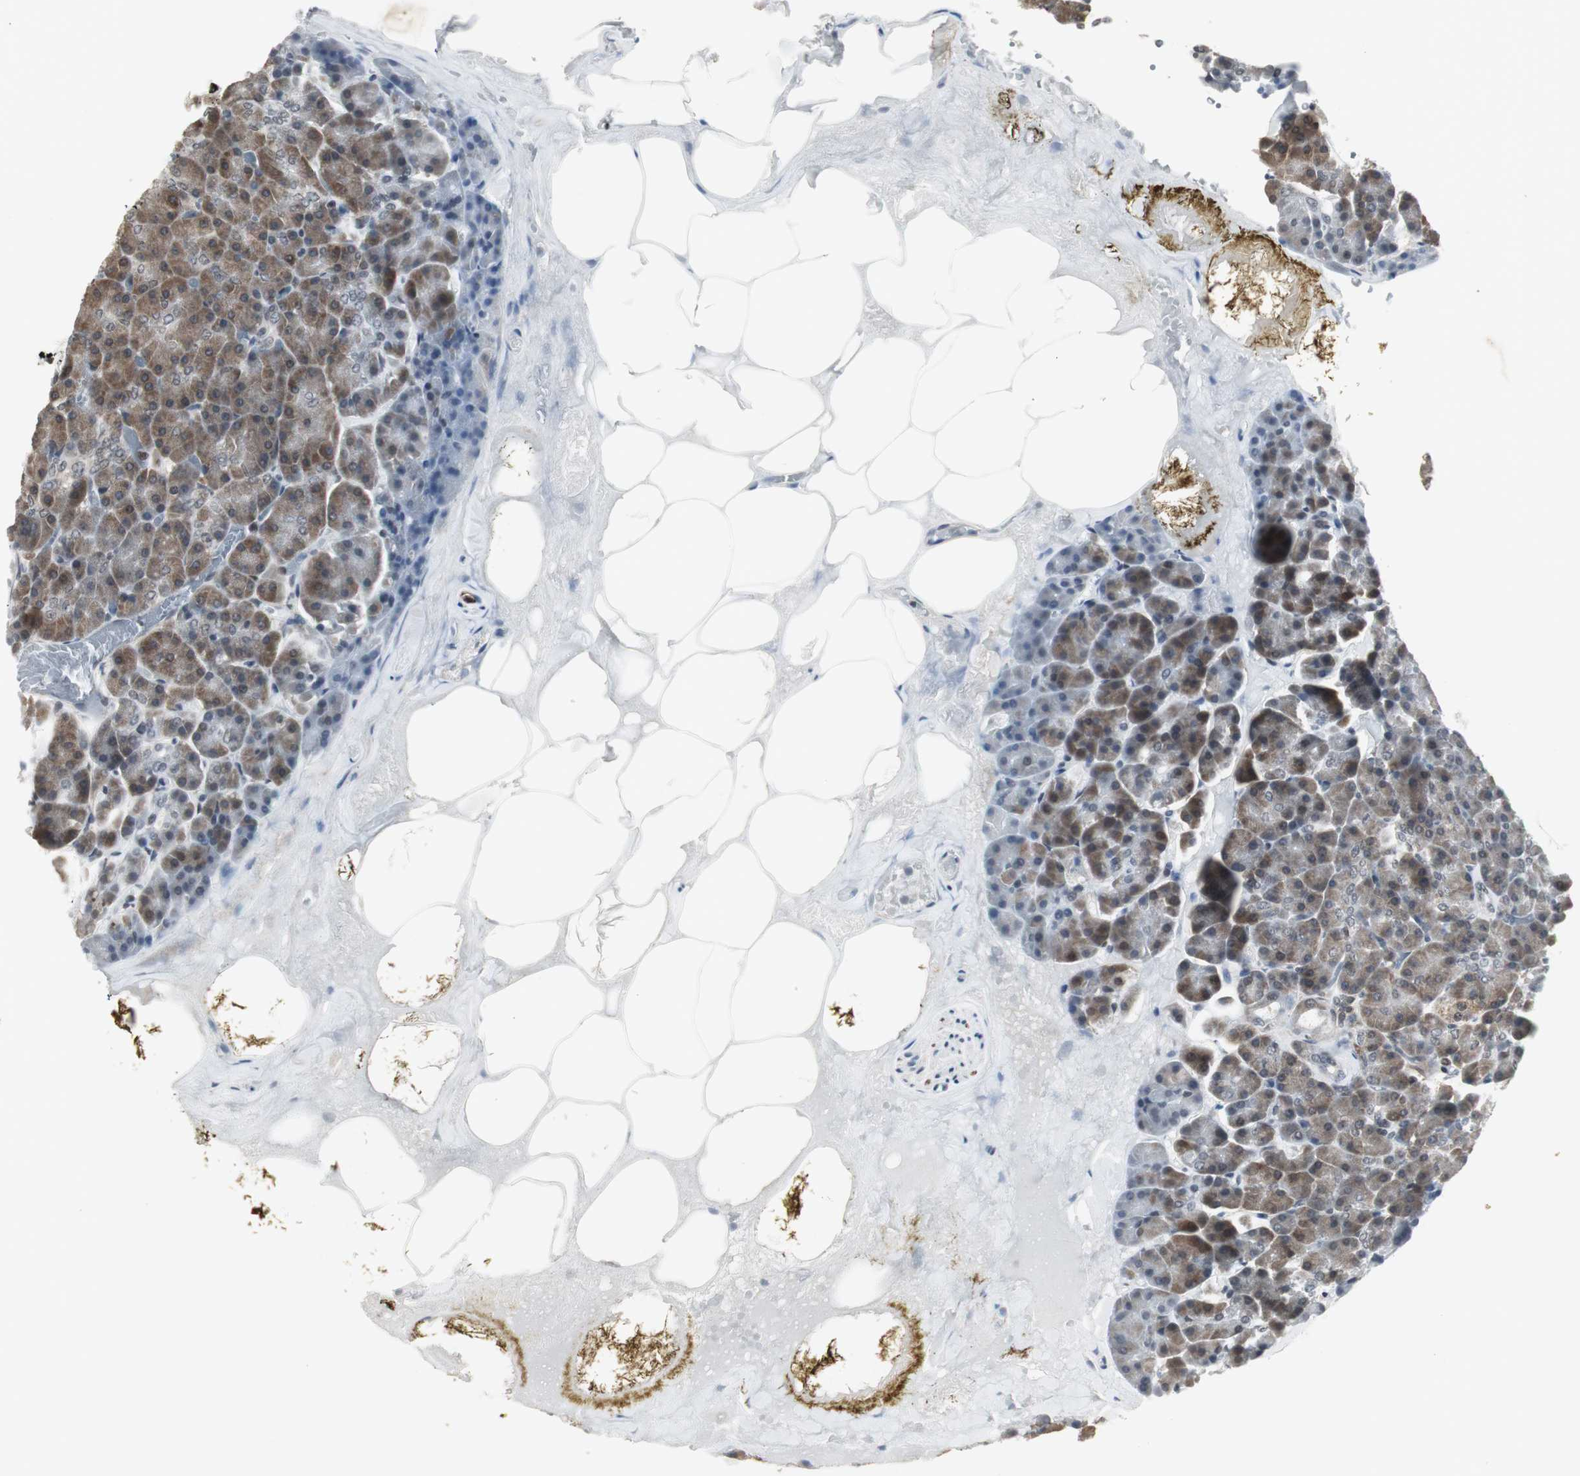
{"staining": {"intensity": "moderate", "quantity": ">75%", "location": "cytoplasmic/membranous"}, "tissue": "pancreas", "cell_type": "Exocrine glandular cells", "image_type": "normal", "snomed": [{"axis": "morphology", "description": "Normal tissue, NOS"}, {"axis": "topography", "description": "Pancreas"}], "caption": "Pancreas was stained to show a protein in brown. There is medium levels of moderate cytoplasmic/membranous positivity in about >75% of exocrine glandular cells. (brown staining indicates protein expression, while blue staining denotes nuclei).", "gene": "MPG", "patient": {"sex": "female", "age": 35}}